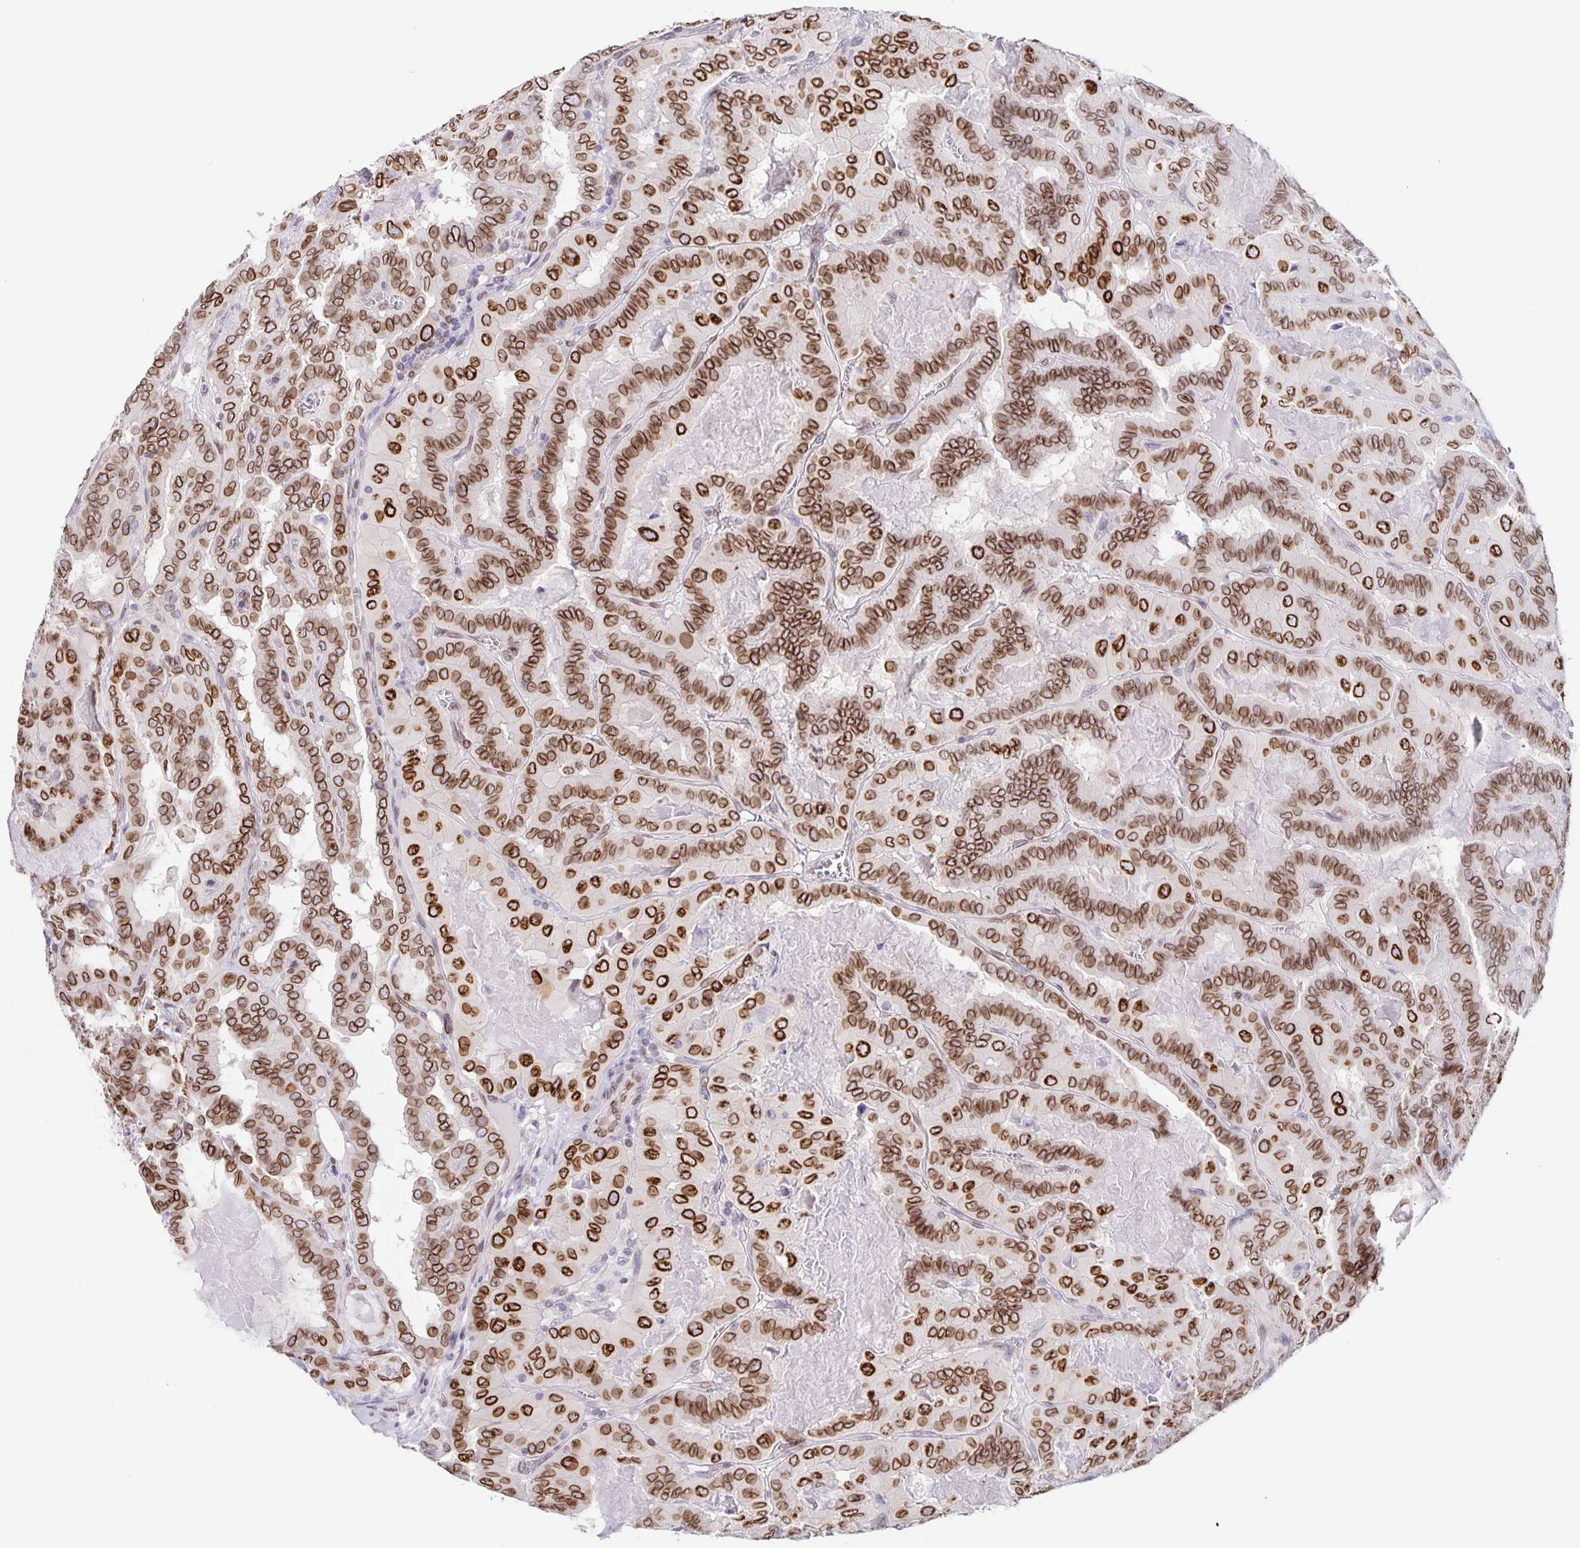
{"staining": {"intensity": "strong", "quantity": ">75%", "location": "cytoplasmic/membranous,nuclear"}, "tissue": "thyroid cancer", "cell_type": "Tumor cells", "image_type": "cancer", "snomed": [{"axis": "morphology", "description": "Papillary adenocarcinoma, NOS"}, {"axis": "topography", "description": "Thyroid gland"}], "caption": "About >75% of tumor cells in human thyroid cancer display strong cytoplasmic/membranous and nuclear protein staining as visualized by brown immunohistochemical staining.", "gene": "SYNE2", "patient": {"sex": "female", "age": 46}}